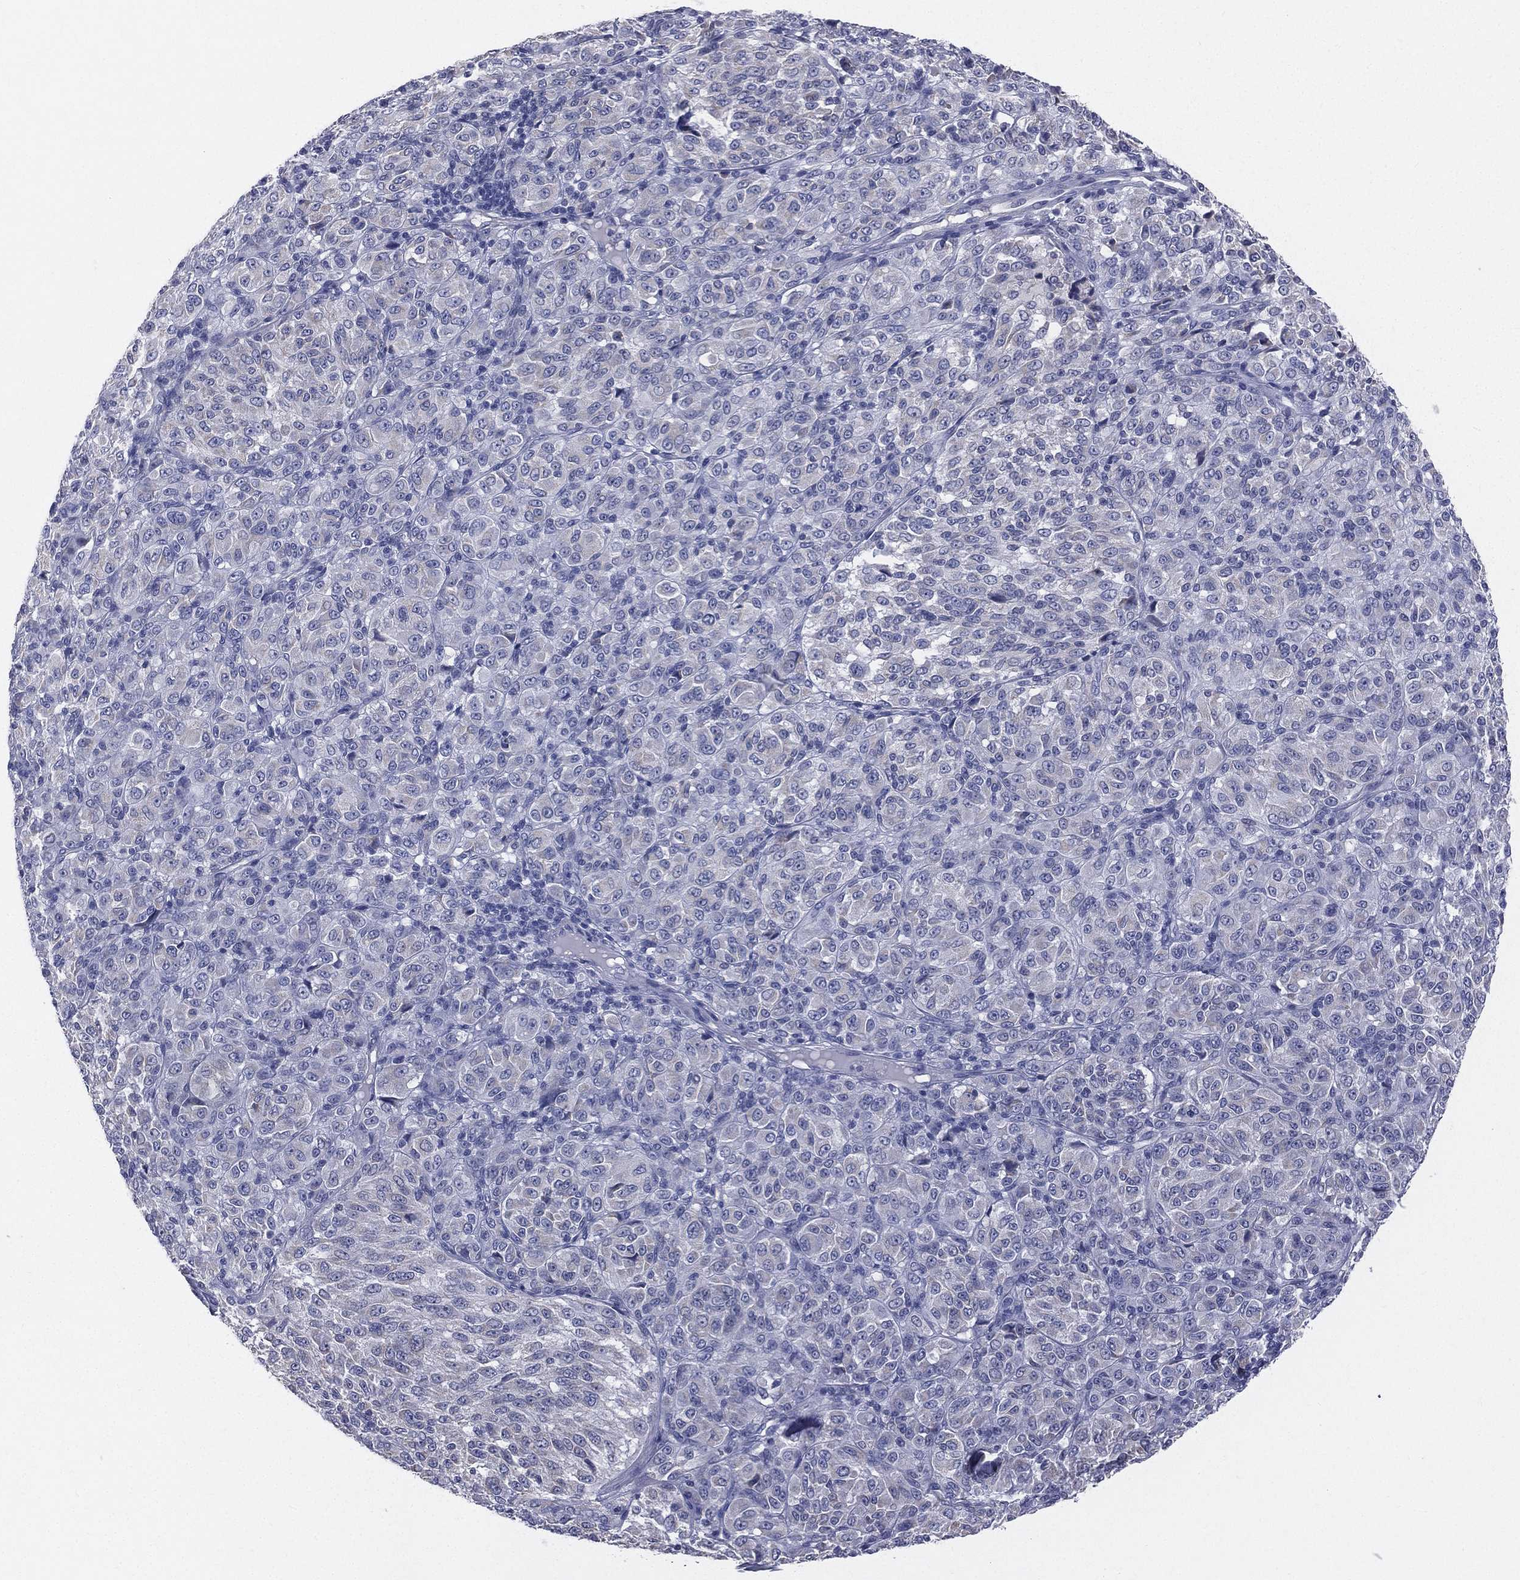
{"staining": {"intensity": "negative", "quantity": "none", "location": "none"}, "tissue": "melanoma", "cell_type": "Tumor cells", "image_type": "cancer", "snomed": [{"axis": "morphology", "description": "Malignant melanoma, Metastatic site"}, {"axis": "topography", "description": "Brain"}], "caption": "Image shows no significant protein expression in tumor cells of malignant melanoma (metastatic site).", "gene": "STK31", "patient": {"sex": "female", "age": 56}}